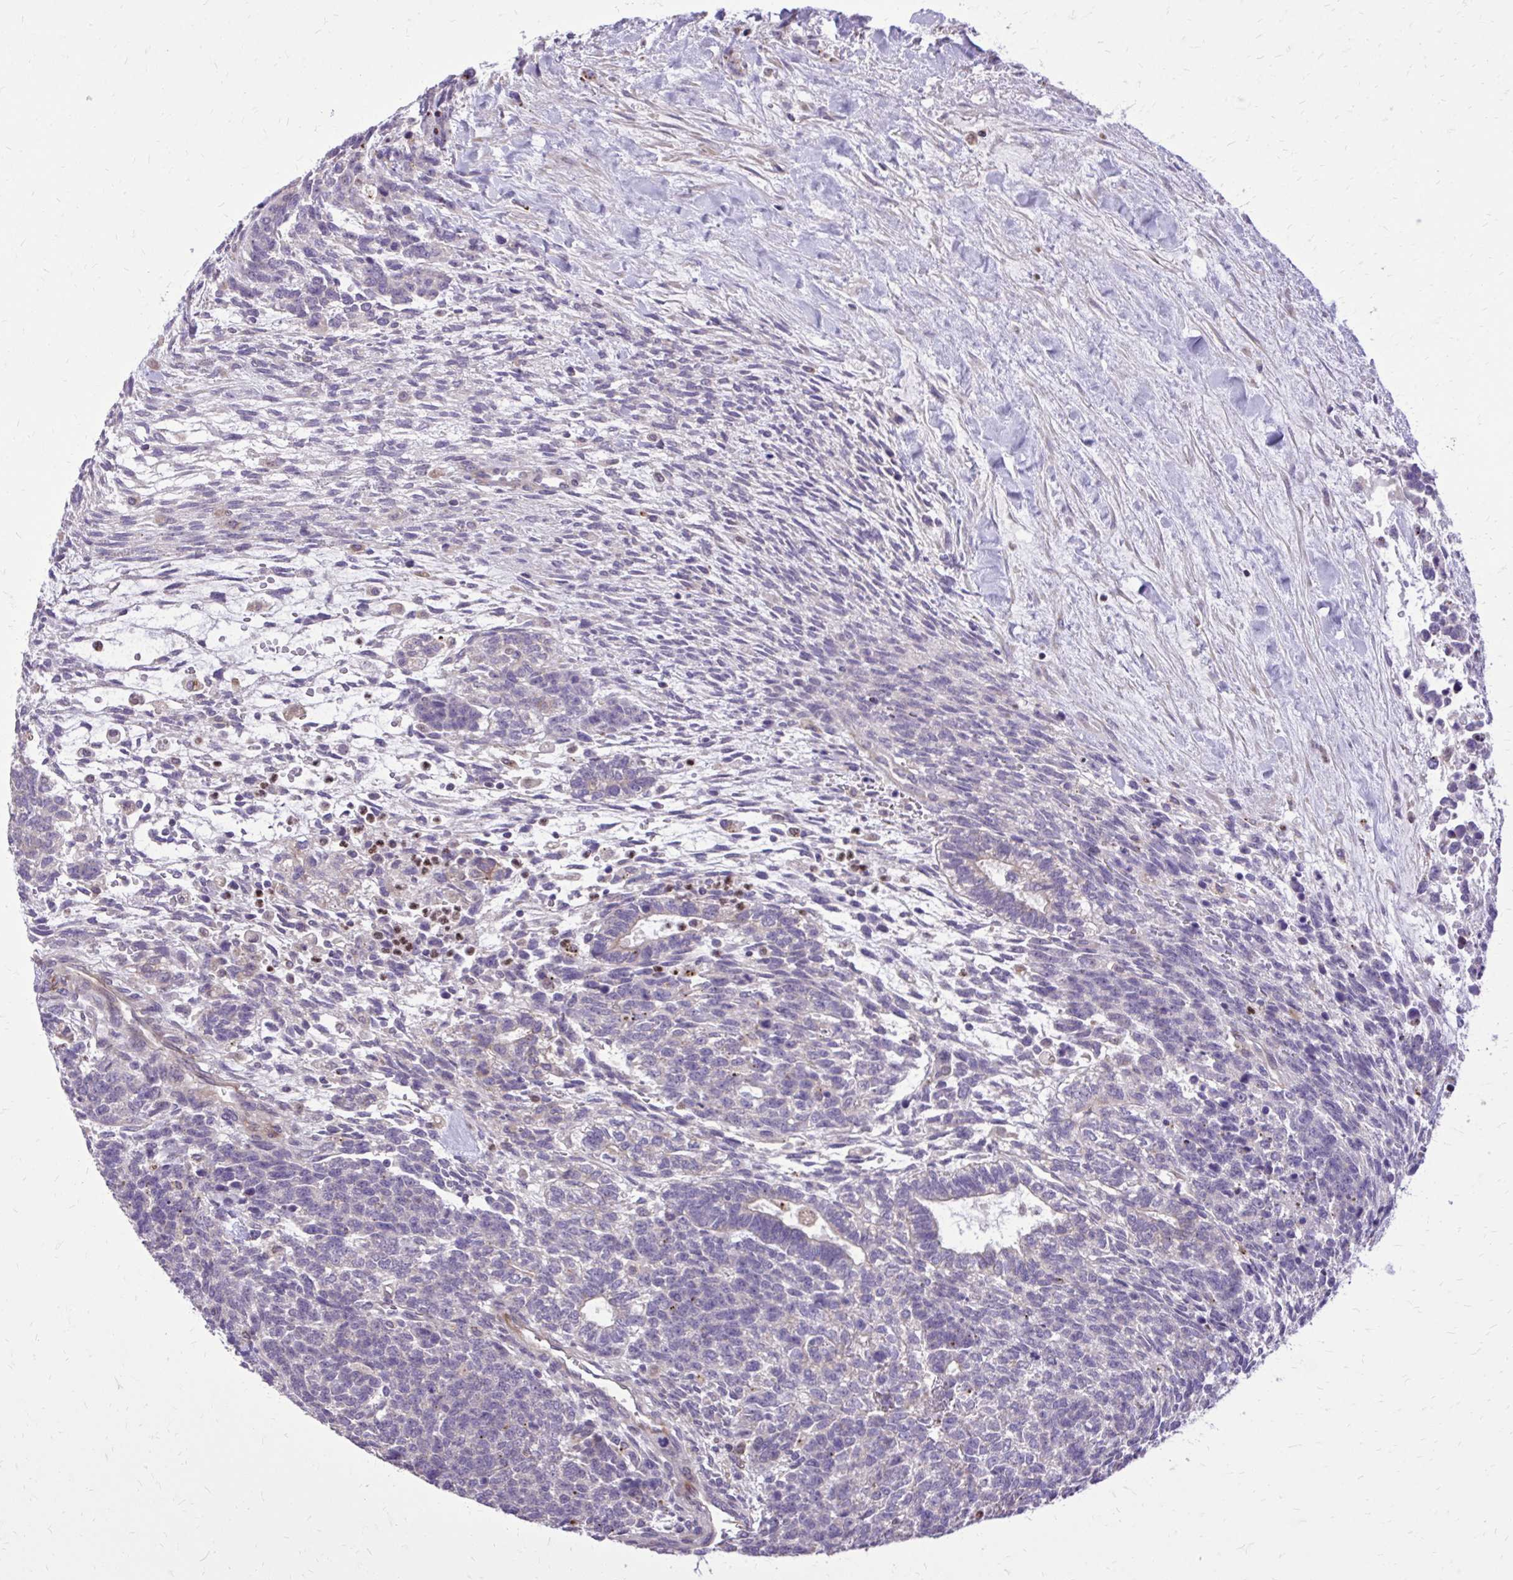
{"staining": {"intensity": "weak", "quantity": "<25%", "location": "cytoplasmic/membranous"}, "tissue": "testis cancer", "cell_type": "Tumor cells", "image_type": "cancer", "snomed": [{"axis": "morphology", "description": "Carcinoma, Embryonal, NOS"}, {"axis": "topography", "description": "Testis"}], "caption": "Tumor cells are negative for brown protein staining in testis cancer (embryonal carcinoma). (Brightfield microscopy of DAB (3,3'-diaminobenzidine) immunohistochemistry at high magnification).", "gene": "ABCC3", "patient": {"sex": "male", "age": 23}}